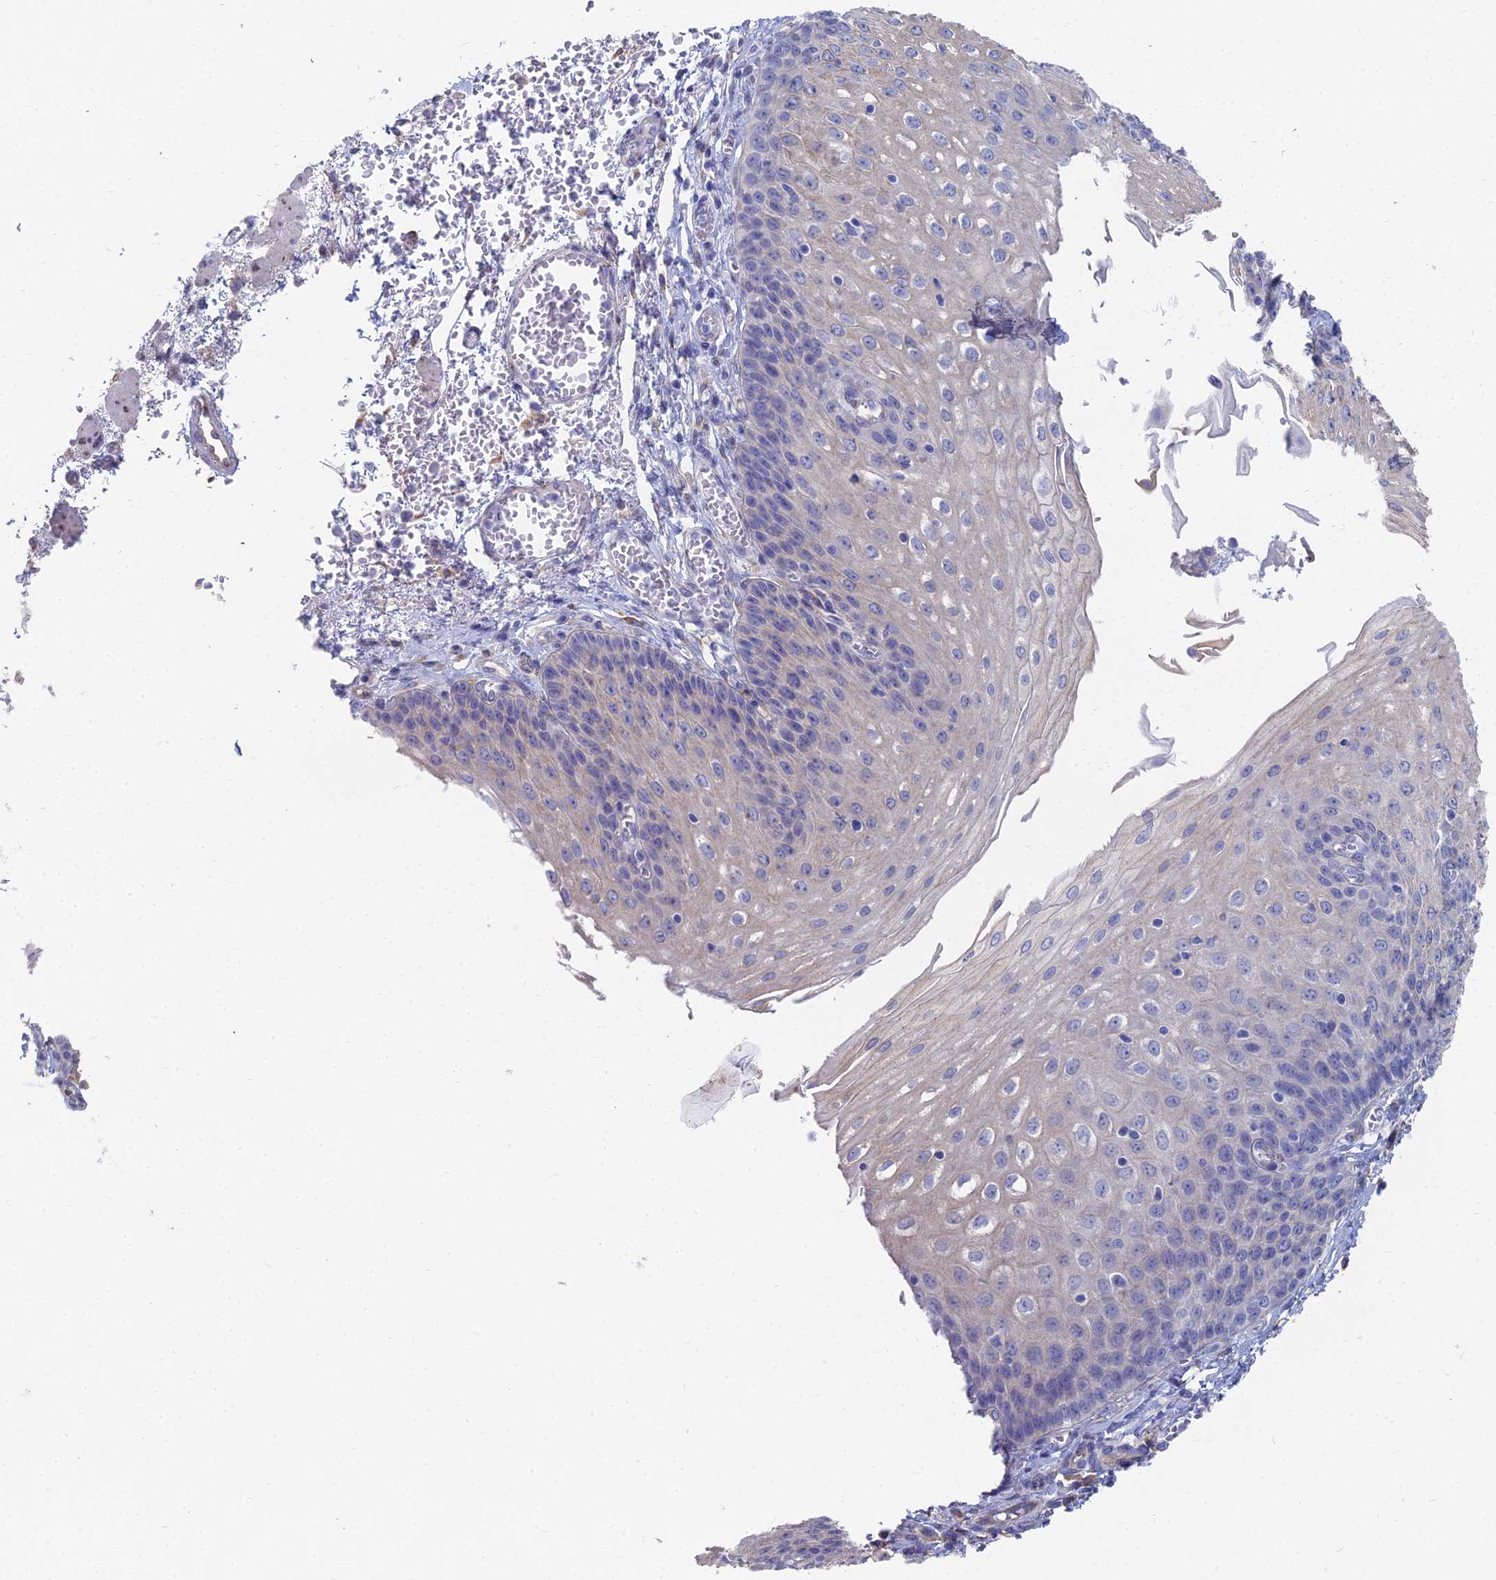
{"staining": {"intensity": "negative", "quantity": "none", "location": "none"}, "tissue": "esophagus", "cell_type": "Squamous epithelial cells", "image_type": "normal", "snomed": [{"axis": "morphology", "description": "Normal tissue, NOS"}, {"axis": "topography", "description": "Esophagus"}], "caption": "A photomicrograph of esophagus stained for a protein exhibits no brown staining in squamous epithelial cells. (DAB (3,3'-diaminobenzidine) immunohistochemistry, high magnification).", "gene": "TNNT3", "patient": {"sex": "male", "age": 81}}